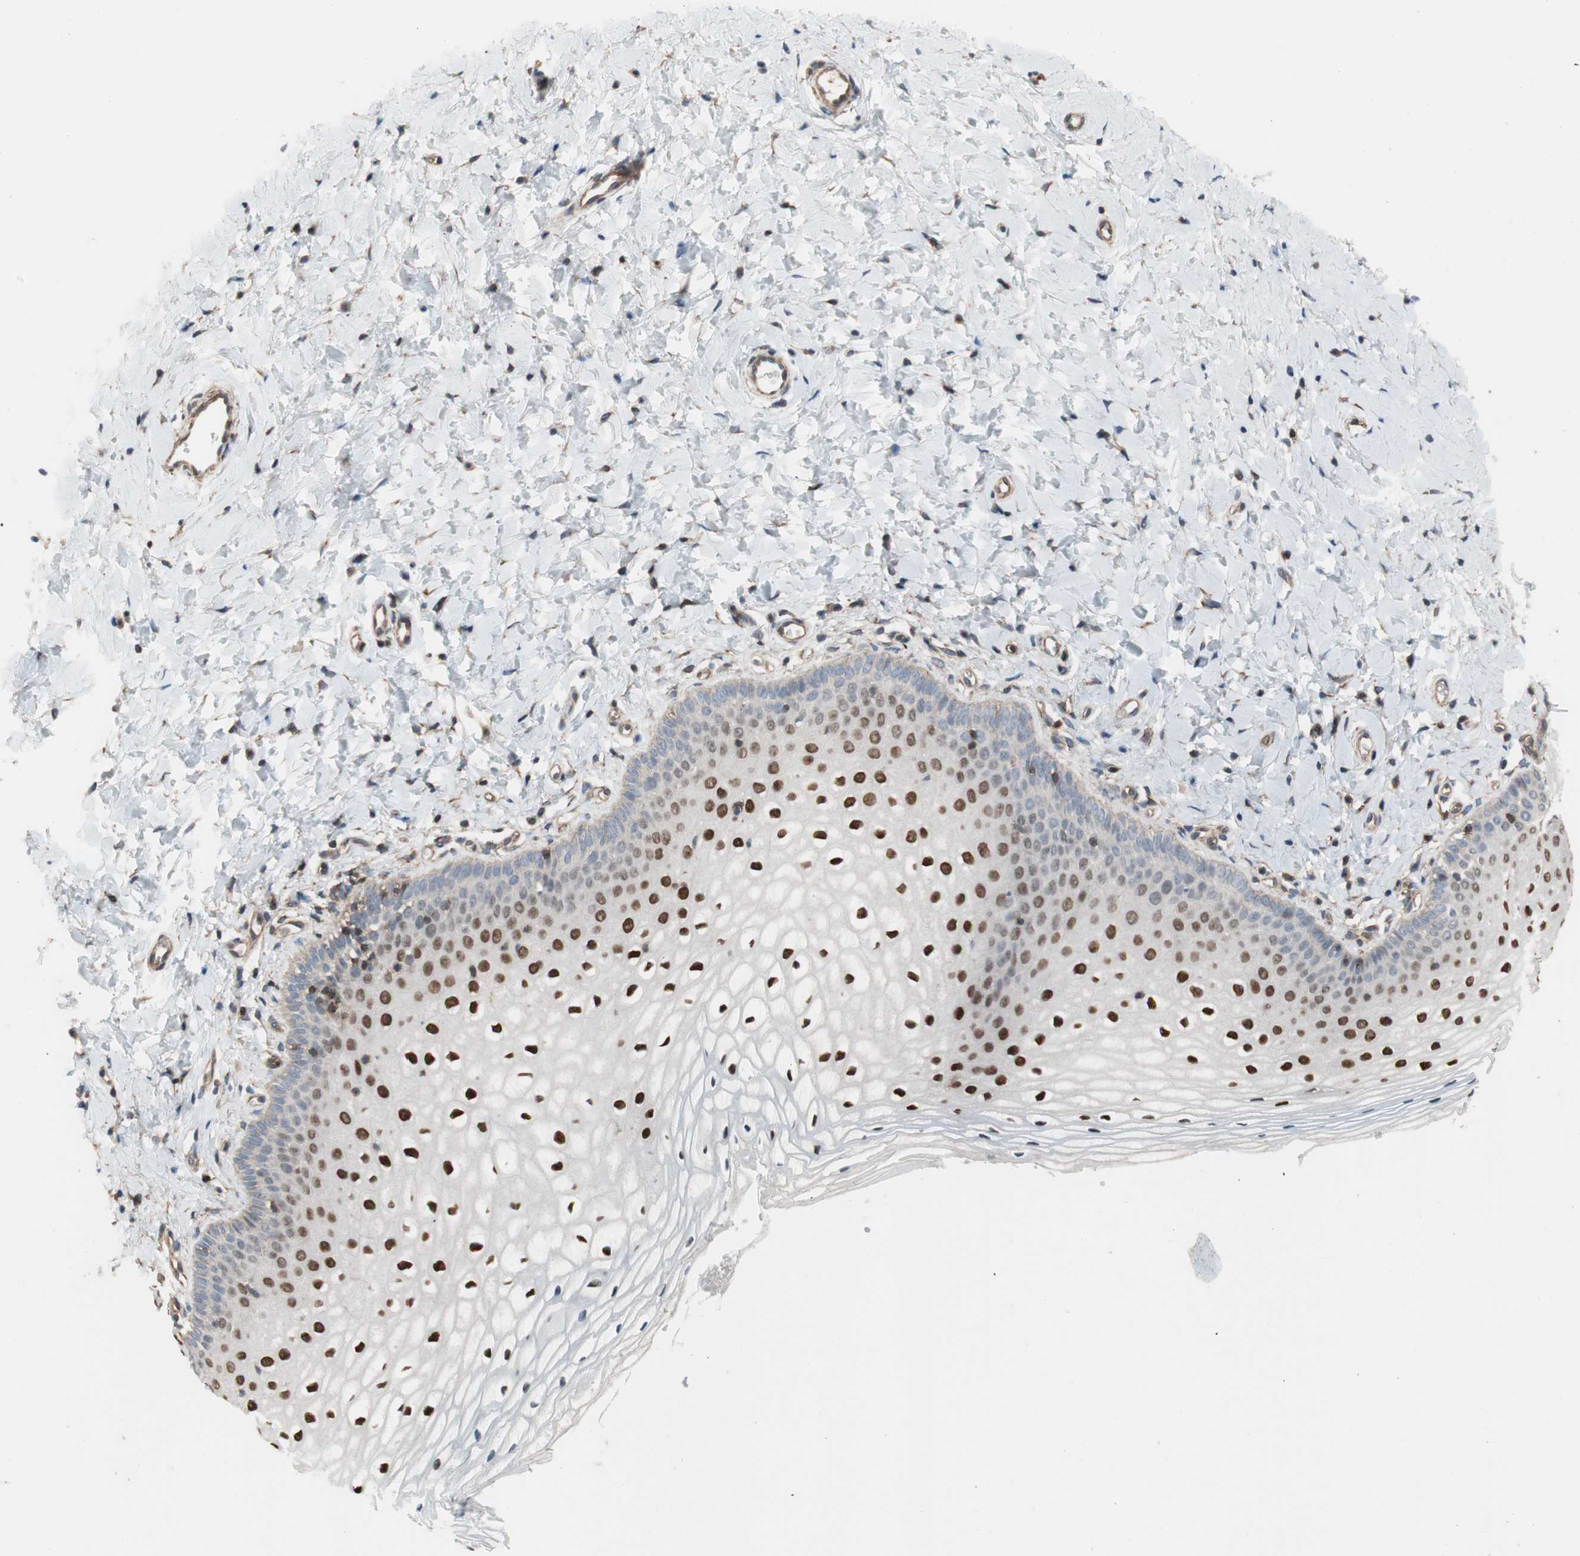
{"staining": {"intensity": "strong", "quantity": "25%-75%", "location": "nuclear"}, "tissue": "vagina", "cell_type": "Squamous epithelial cells", "image_type": "normal", "snomed": [{"axis": "morphology", "description": "Normal tissue, NOS"}, {"axis": "topography", "description": "Vagina"}], "caption": "About 25%-75% of squamous epithelial cells in unremarkable human vagina demonstrate strong nuclear protein staining as visualized by brown immunohistochemical staining.", "gene": "GRHL1", "patient": {"sex": "female", "age": 55}}